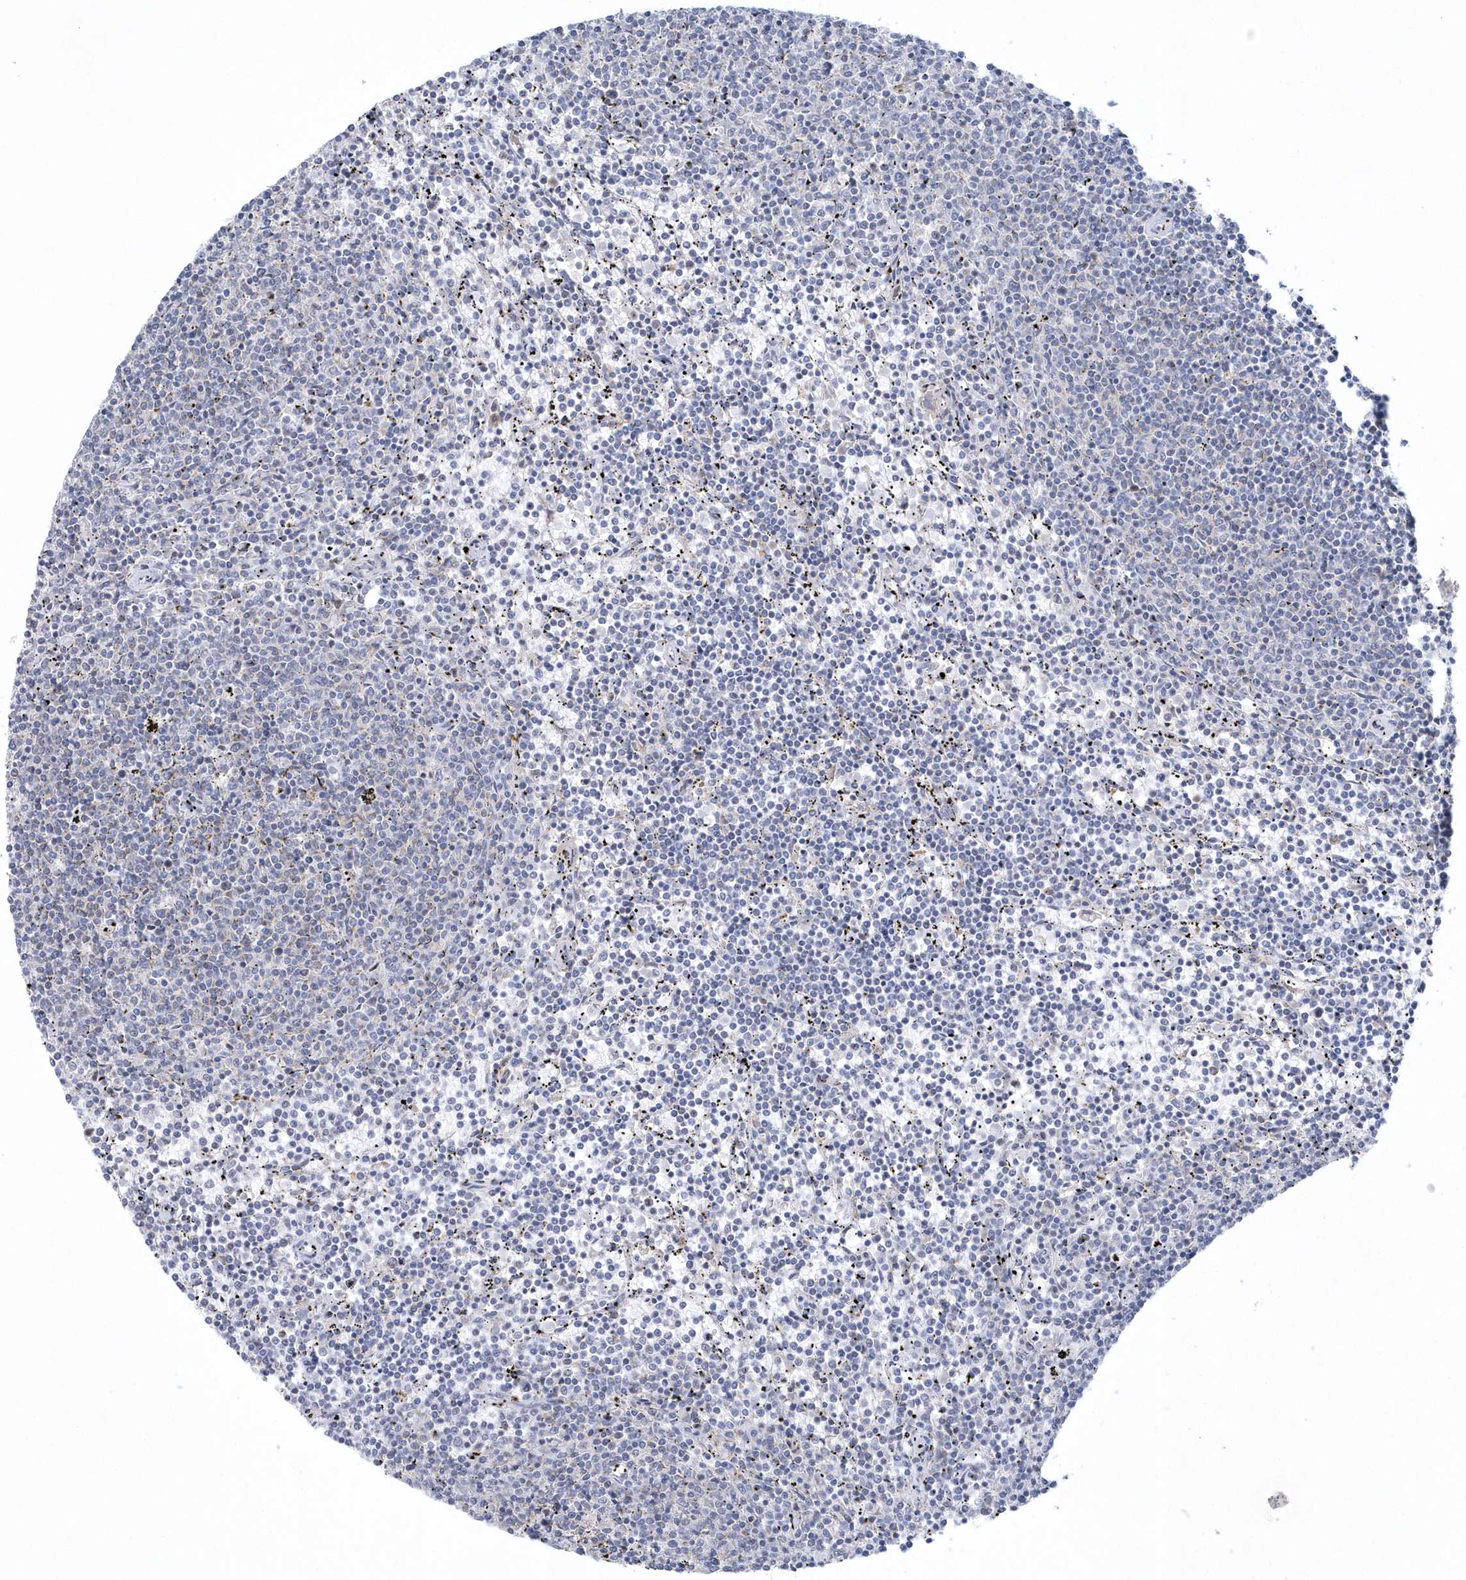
{"staining": {"intensity": "negative", "quantity": "none", "location": "none"}, "tissue": "lymphoma", "cell_type": "Tumor cells", "image_type": "cancer", "snomed": [{"axis": "morphology", "description": "Malignant lymphoma, non-Hodgkin's type, Low grade"}, {"axis": "topography", "description": "Spleen"}], "caption": "Tumor cells are negative for brown protein staining in lymphoma.", "gene": "NIPAL1", "patient": {"sex": "female", "age": 50}}